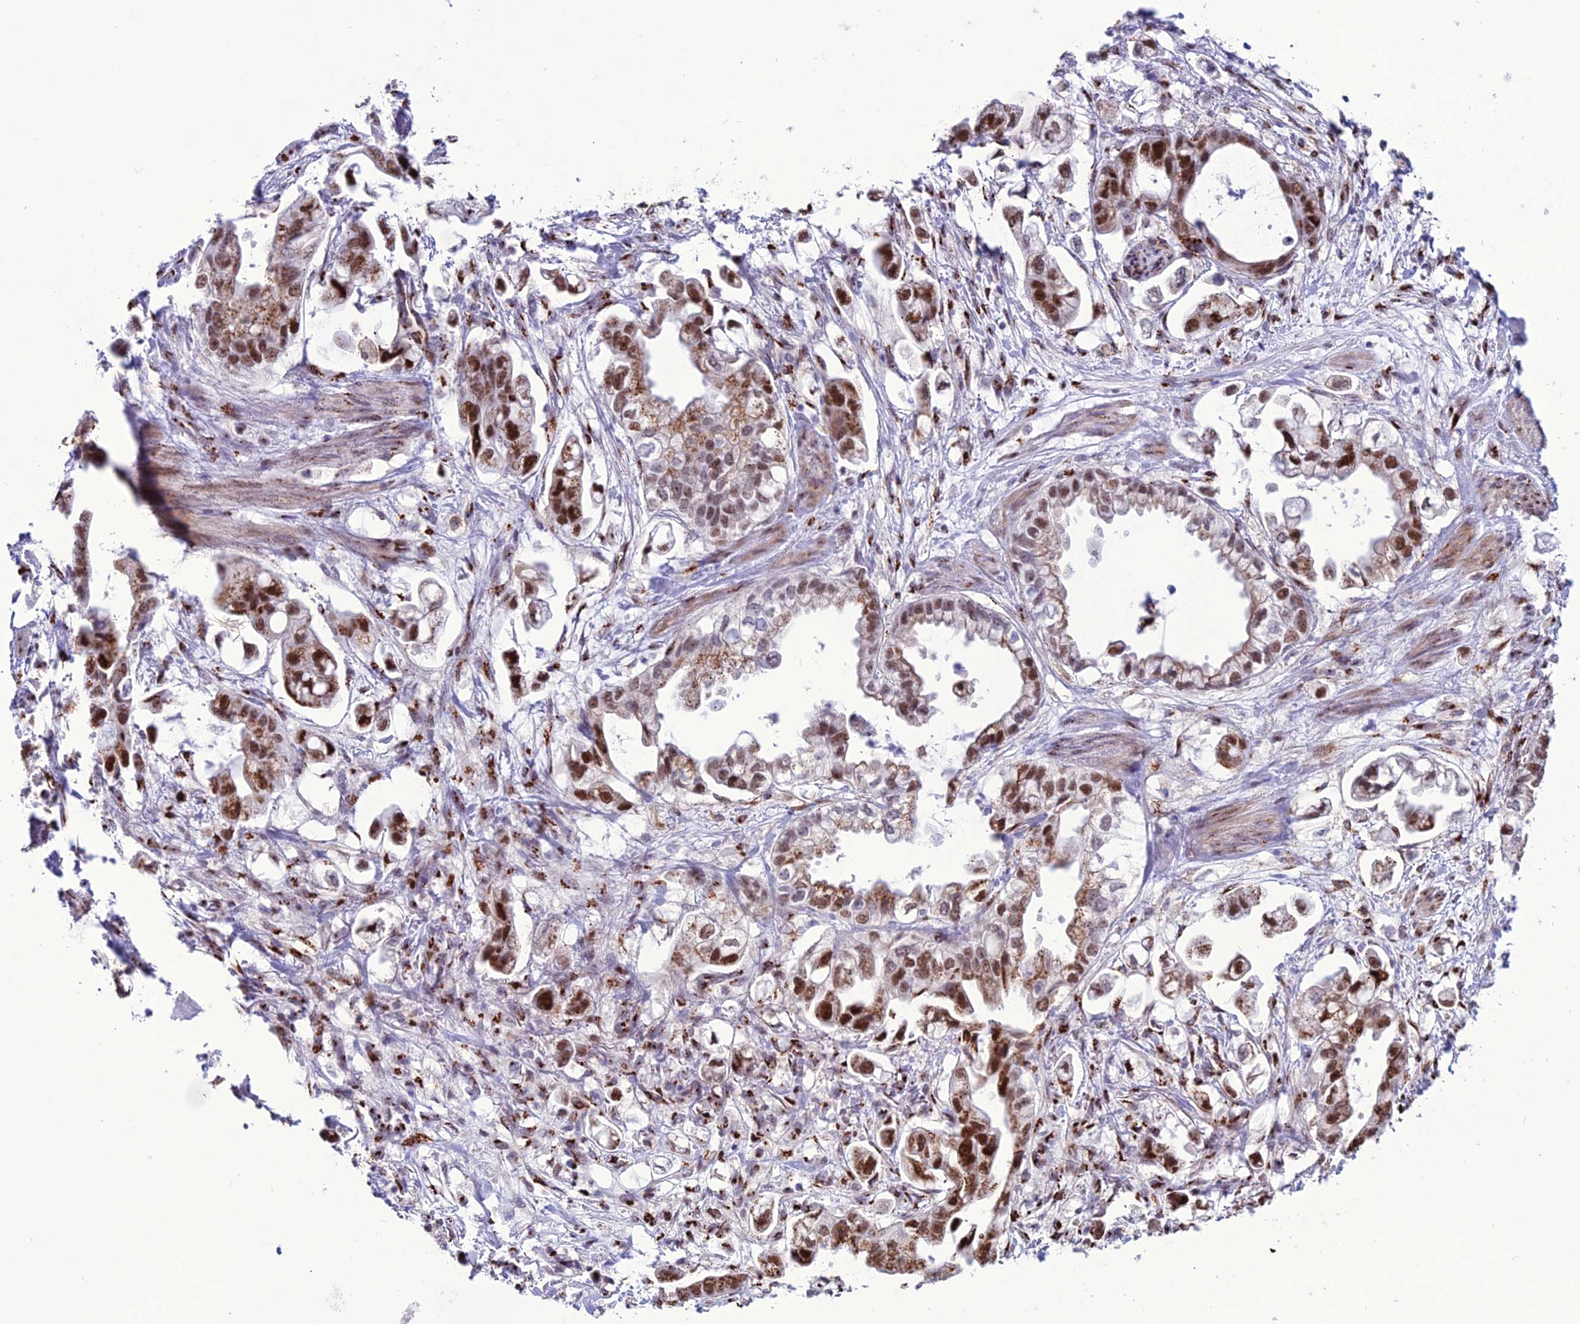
{"staining": {"intensity": "strong", "quantity": "25%-75%", "location": "cytoplasmic/membranous,nuclear"}, "tissue": "stomach cancer", "cell_type": "Tumor cells", "image_type": "cancer", "snomed": [{"axis": "morphology", "description": "Adenocarcinoma, NOS"}, {"axis": "topography", "description": "Stomach"}], "caption": "A high-resolution micrograph shows IHC staining of stomach adenocarcinoma, which reveals strong cytoplasmic/membranous and nuclear staining in approximately 25%-75% of tumor cells. The staining was performed using DAB, with brown indicating positive protein expression. Nuclei are stained blue with hematoxylin.", "gene": "PLEKHA4", "patient": {"sex": "male", "age": 62}}